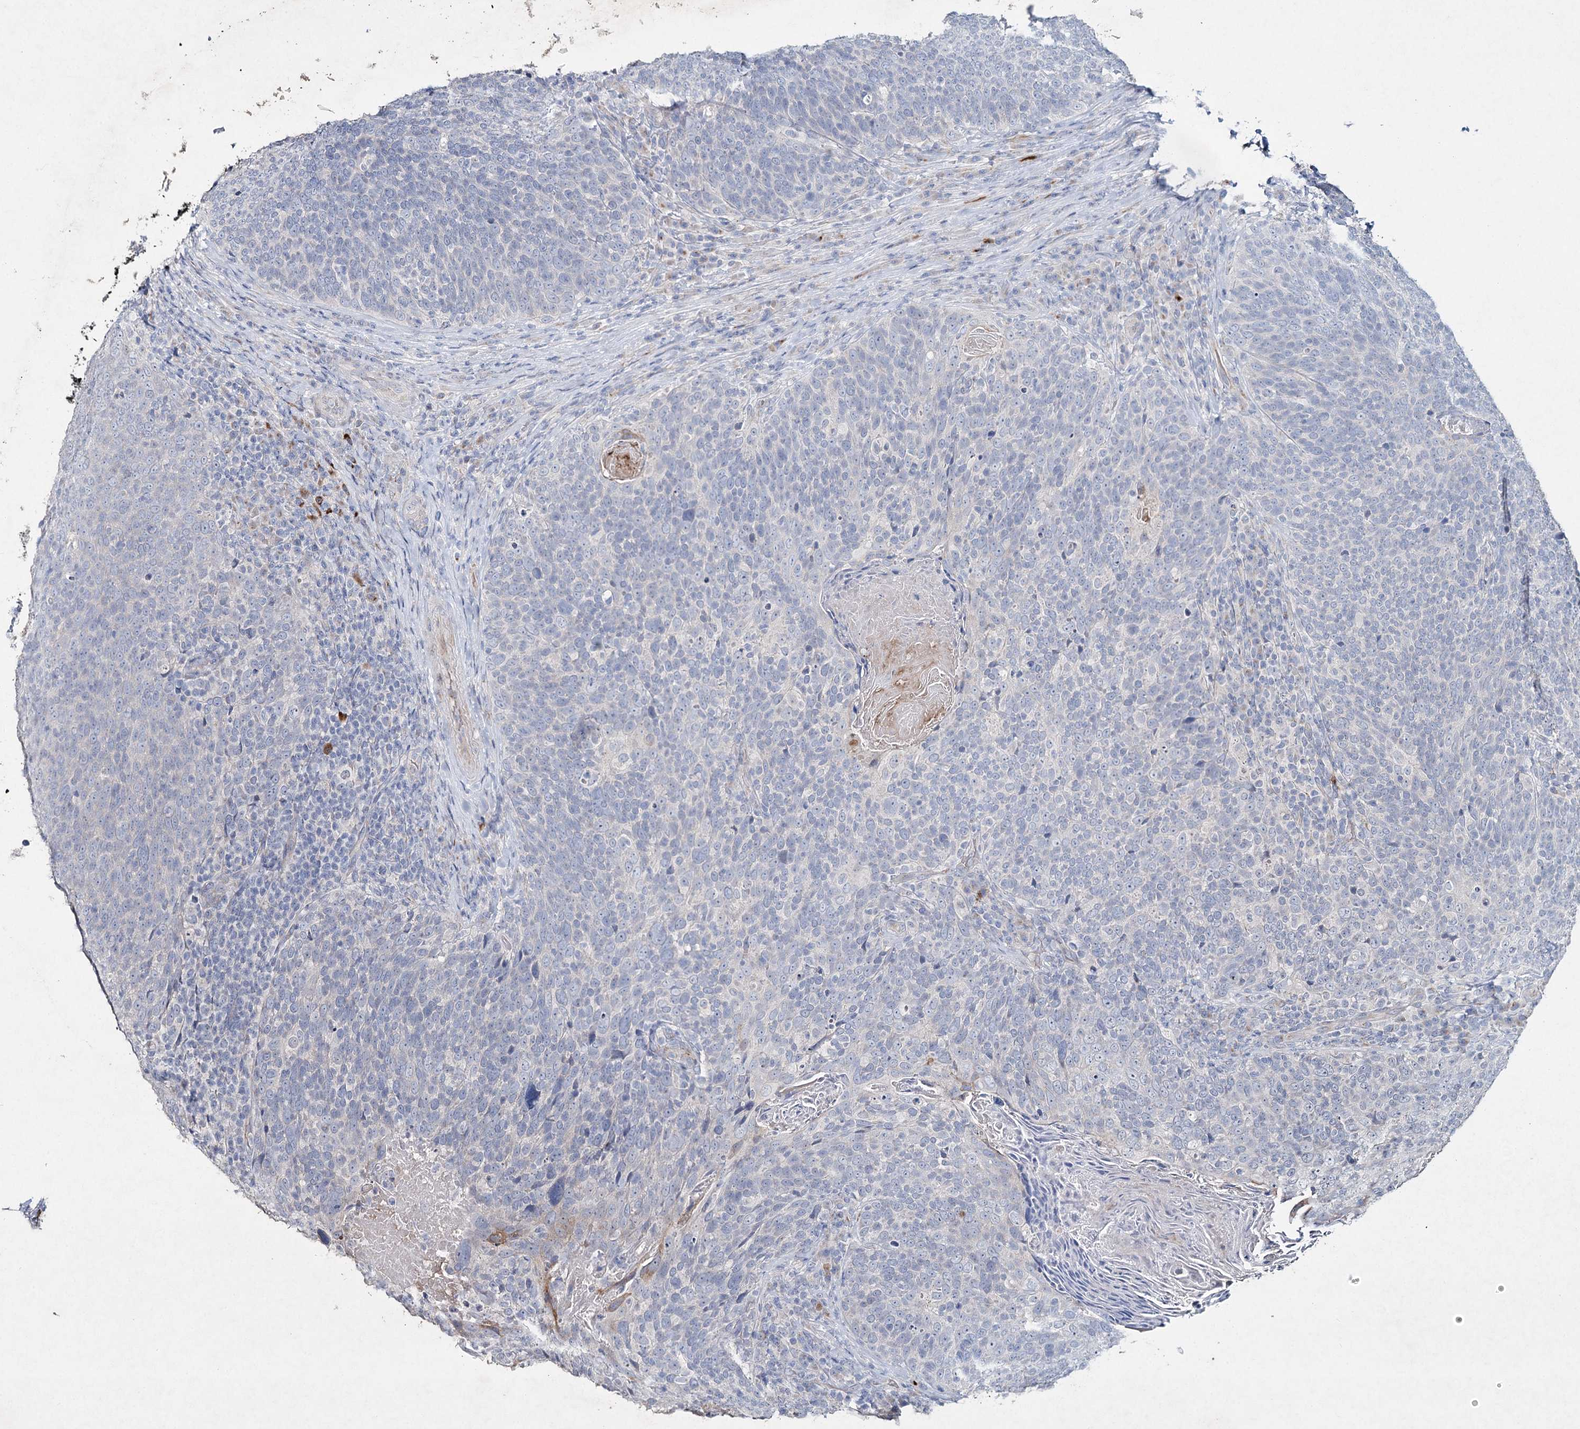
{"staining": {"intensity": "negative", "quantity": "none", "location": "none"}, "tissue": "head and neck cancer", "cell_type": "Tumor cells", "image_type": "cancer", "snomed": [{"axis": "morphology", "description": "Squamous cell carcinoma, NOS"}, {"axis": "morphology", "description": "Squamous cell carcinoma, metastatic, NOS"}, {"axis": "topography", "description": "Lymph node"}, {"axis": "topography", "description": "Head-Neck"}], "caption": "Immunohistochemical staining of squamous cell carcinoma (head and neck) demonstrates no significant positivity in tumor cells.", "gene": "RFX6", "patient": {"sex": "male", "age": 62}}